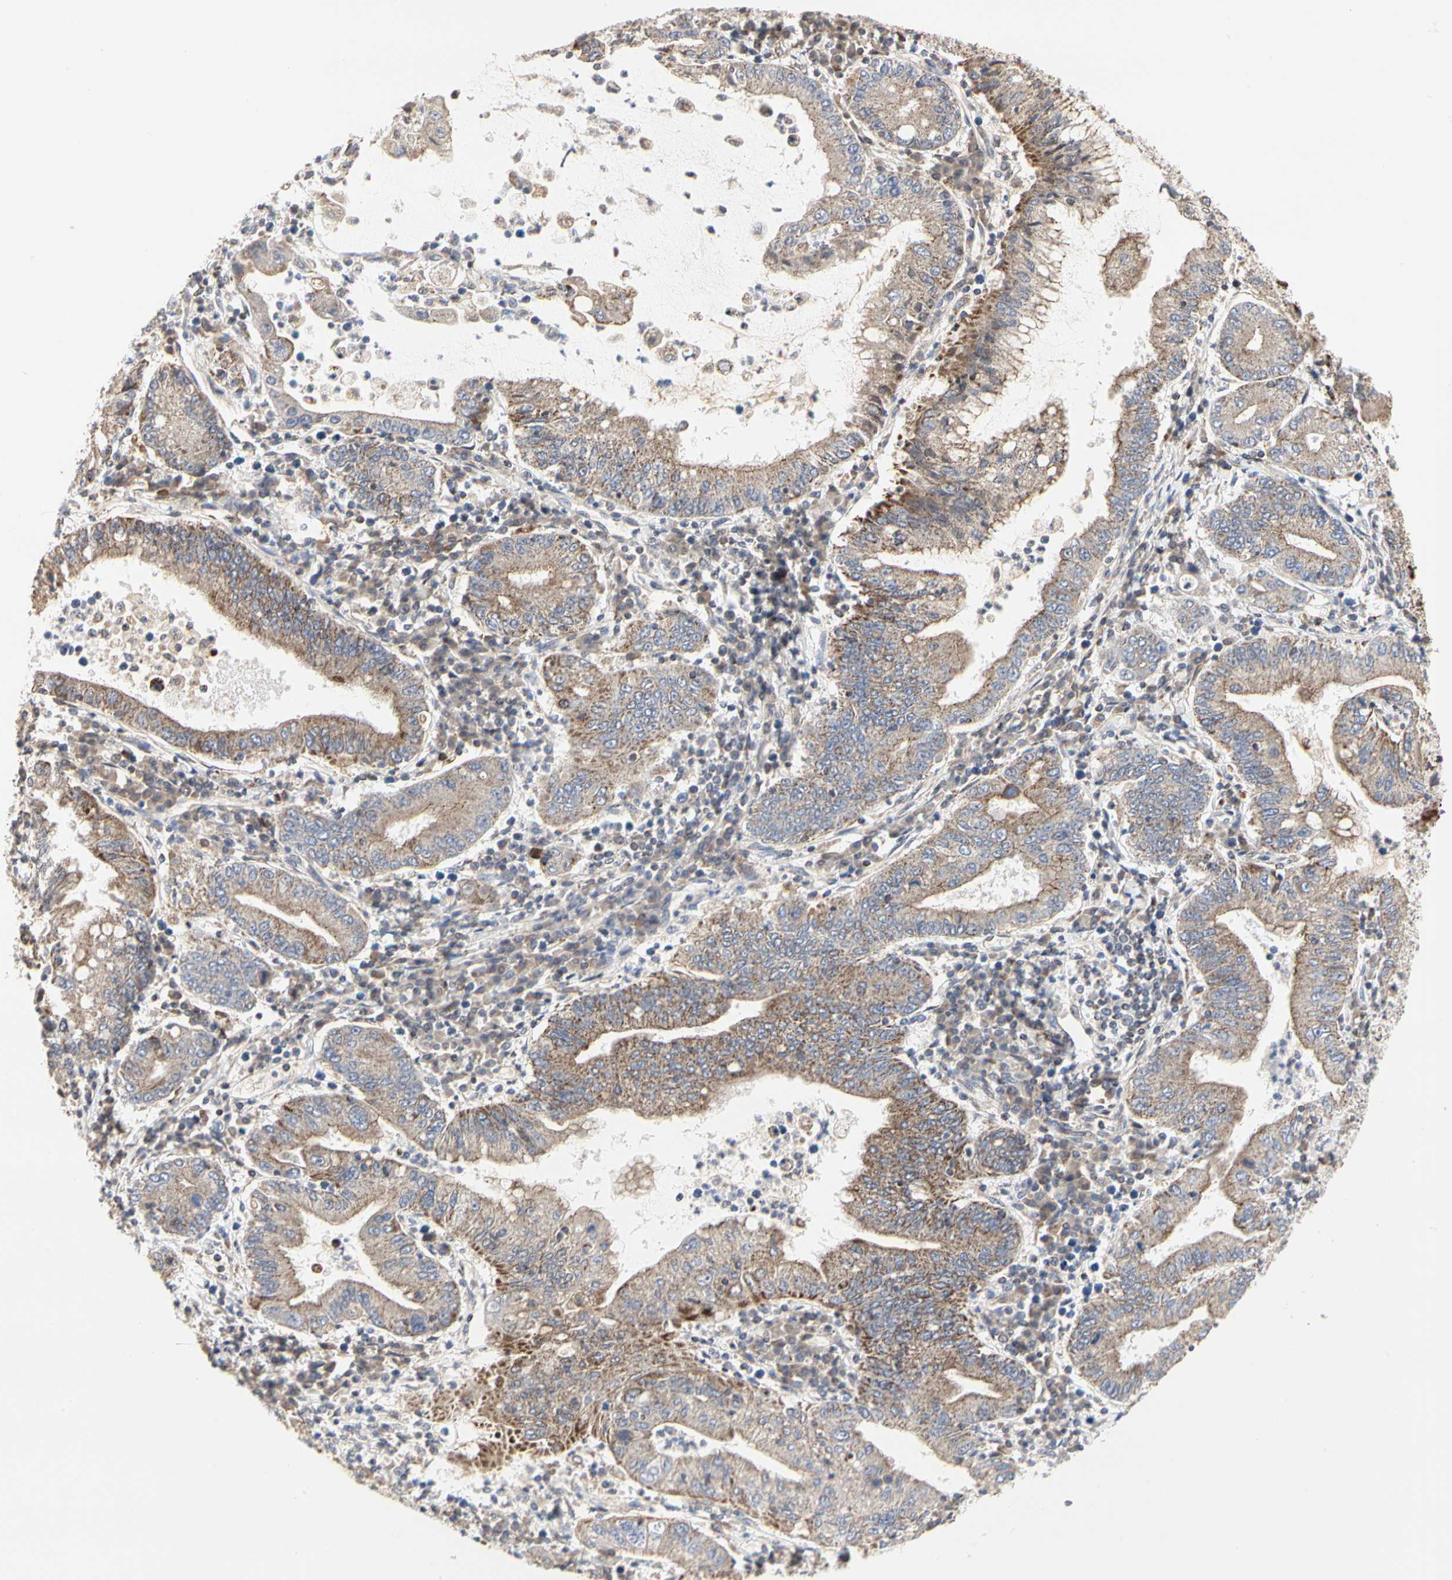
{"staining": {"intensity": "moderate", "quantity": "25%-75%", "location": "cytoplasmic/membranous"}, "tissue": "stomach cancer", "cell_type": "Tumor cells", "image_type": "cancer", "snomed": [{"axis": "morphology", "description": "Normal tissue, NOS"}, {"axis": "morphology", "description": "Adenocarcinoma, NOS"}, {"axis": "topography", "description": "Esophagus"}, {"axis": "topography", "description": "Stomach, upper"}, {"axis": "topography", "description": "Peripheral nerve tissue"}], "caption": "Moderate cytoplasmic/membranous protein staining is appreciated in about 25%-75% of tumor cells in stomach cancer (adenocarcinoma).", "gene": "TSKU", "patient": {"sex": "male", "age": 62}}